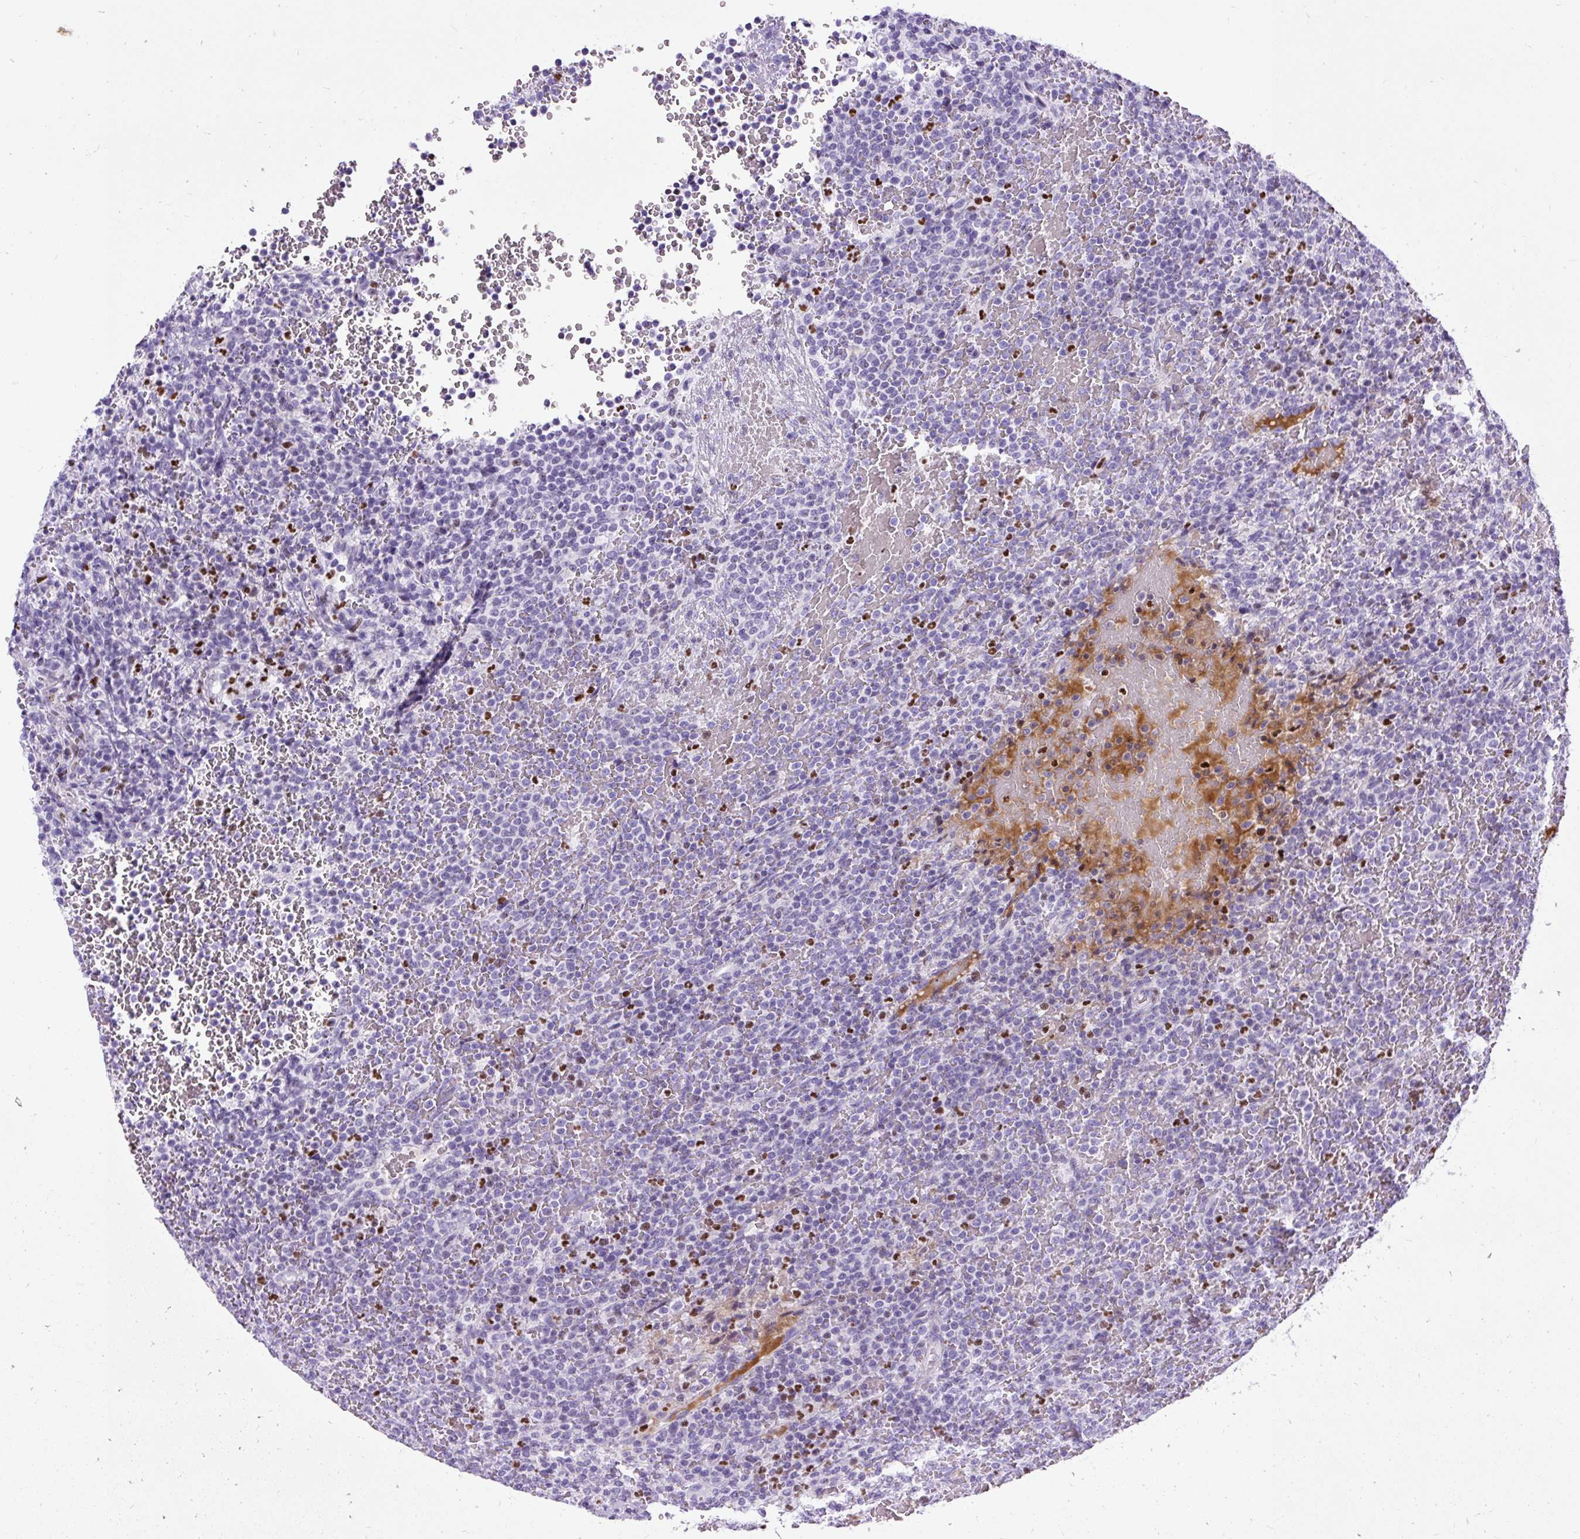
{"staining": {"intensity": "negative", "quantity": "none", "location": "none"}, "tissue": "lymphoma", "cell_type": "Tumor cells", "image_type": "cancer", "snomed": [{"axis": "morphology", "description": "Malignant lymphoma, non-Hodgkin's type, Low grade"}, {"axis": "topography", "description": "Spleen"}], "caption": "Immunohistochemistry of human malignant lymphoma, non-Hodgkin's type (low-grade) displays no staining in tumor cells.", "gene": "SPC24", "patient": {"sex": "male", "age": 60}}